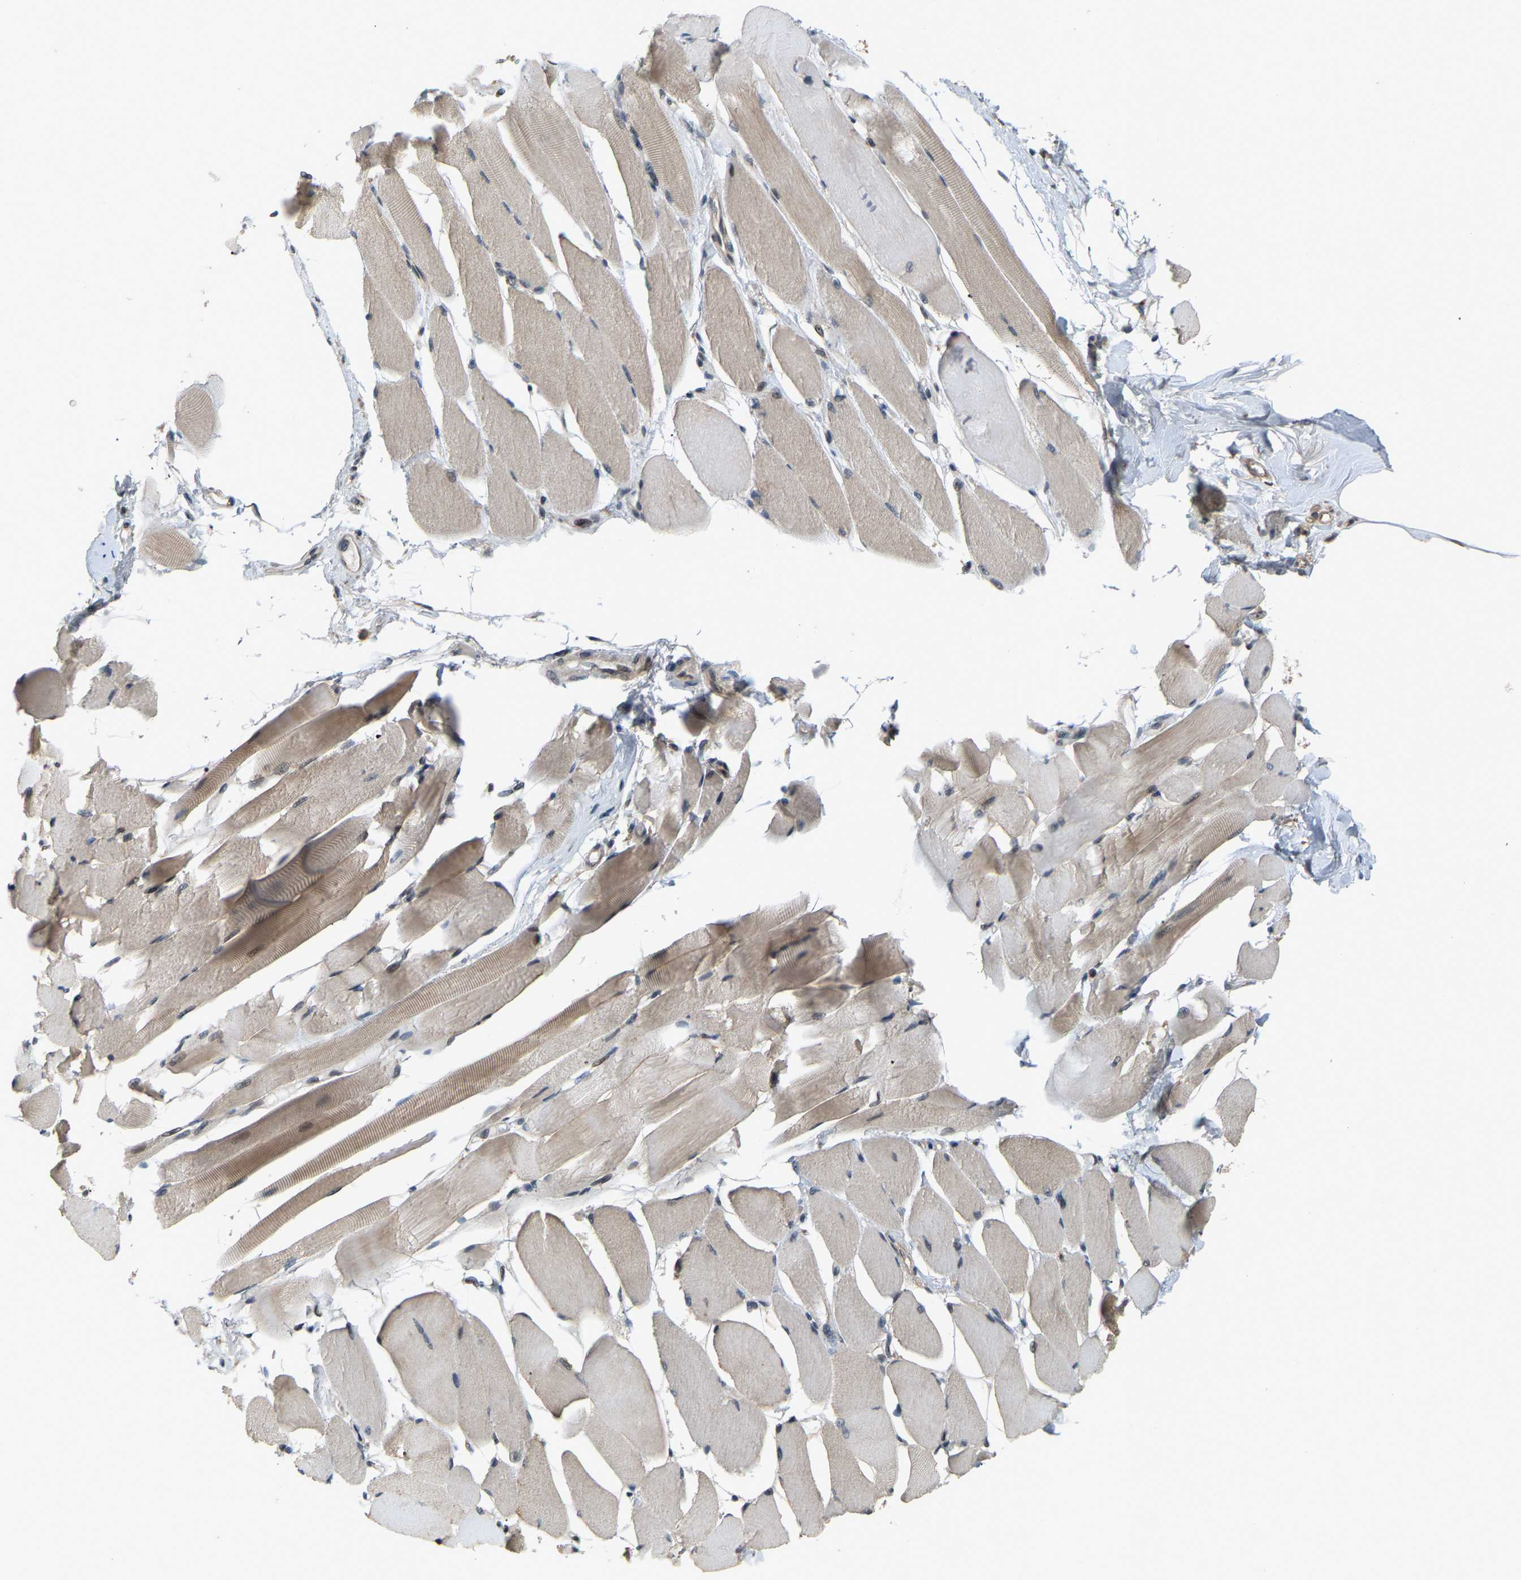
{"staining": {"intensity": "moderate", "quantity": "25%-75%", "location": "cytoplasmic/membranous"}, "tissue": "skeletal muscle", "cell_type": "Myocytes", "image_type": "normal", "snomed": [{"axis": "morphology", "description": "Normal tissue, NOS"}, {"axis": "topography", "description": "Skeletal muscle"}, {"axis": "topography", "description": "Peripheral nerve tissue"}], "caption": "Brown immunohistochemical staining in normal human skeletal muscle shows moderate cytoplasmic/membranous staining in about 25%-75% of myocytes. The staining is performed using DAB brown chromogen to label protein expression. The nuclei are counter-stained blue using hematoxylin.", "gene": "CROT", "patient": {"sex": "female", "age": 84}}